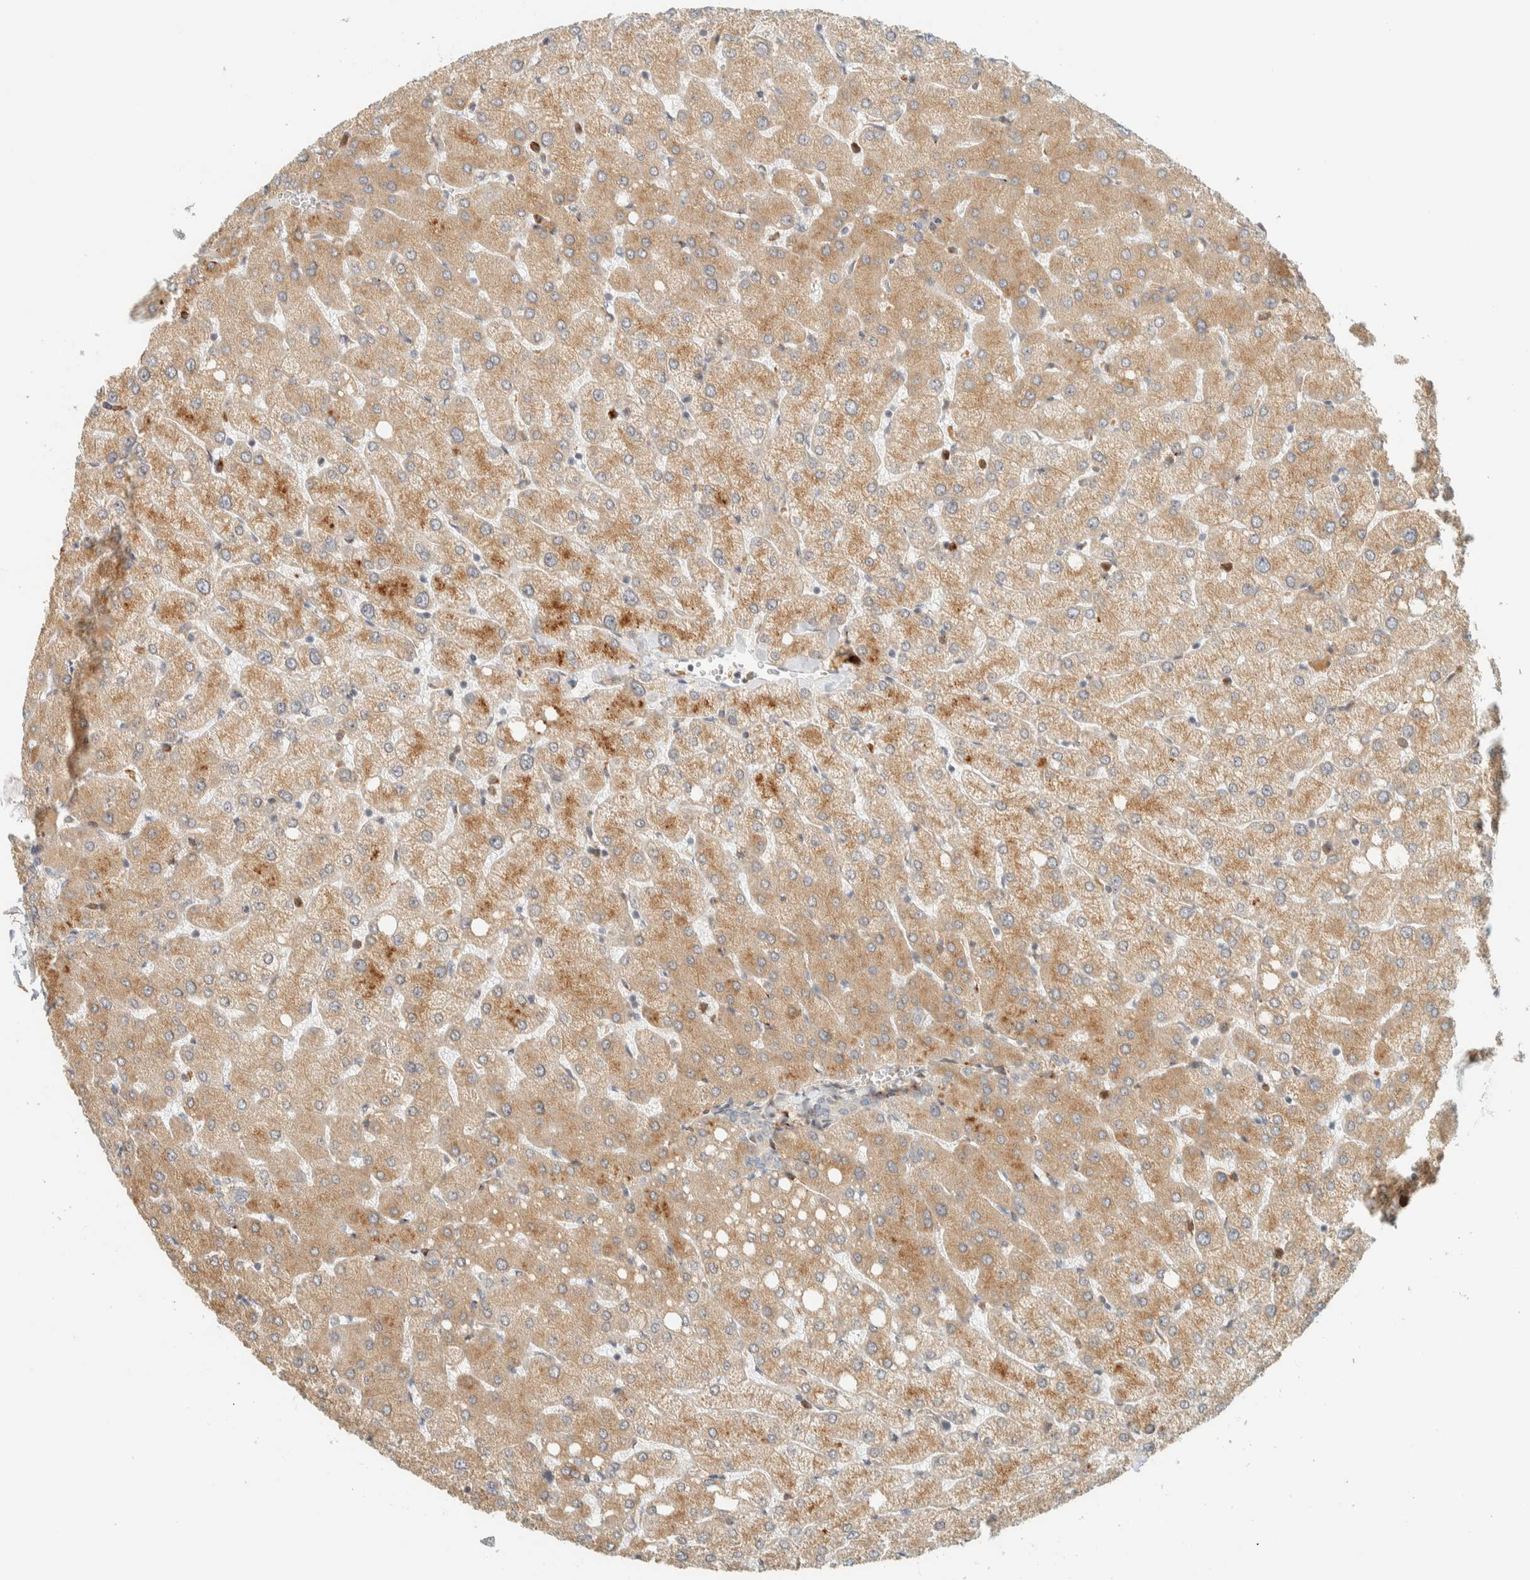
{"staining": {"intensity": "negative", "quantity": "none", "location": "none"}, "tissue": "liver", "cell_type": "Cholangiocytes", "image_type": "normal", "snomed": [{"axis": "morphology", "description": "Normal tissue, NOS"}, {"axis": "topography", "description": "Liver"}], "caption": "A high-resolution histopathology image shows IHC staining of benign liver, which exhibits no significant staining in cholangiocytes.", "gene": "CCDC171", "patient": {"sex": "female", "age": 54}}